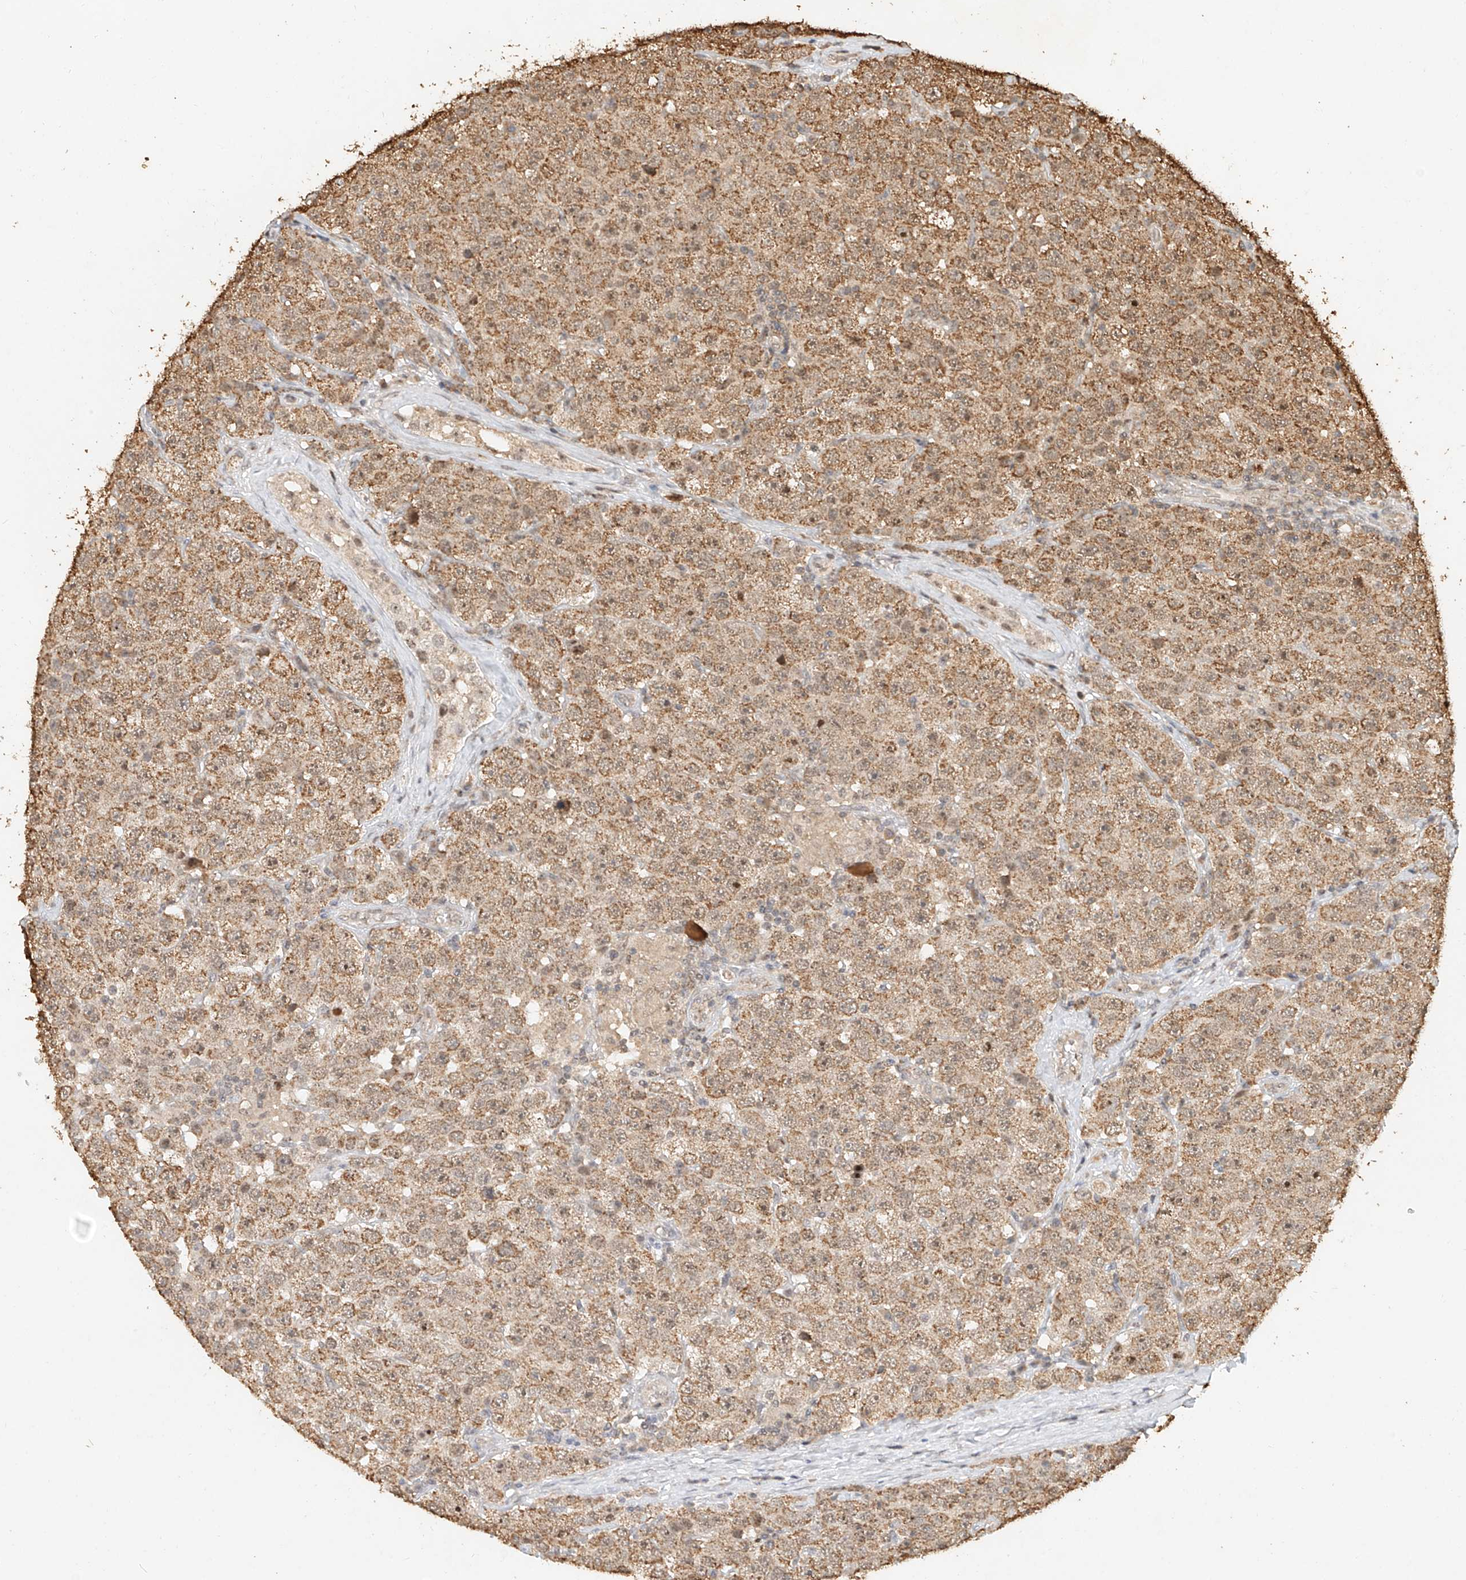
{"staining": {"intensity": "moderate", "quantity": ">75%", "location": "cytoplasmic/membranous"}, "tissue": "testis cancer", "cell_type": "Tumor cells", "image_type": "cancer", "snomed": [{"axis": "morphology", "description": "Seminoma, NOS"}, {"axis": "topography", "description": "Testis"}], "caption": "Human testis cancer (seminoma) stained with a brown dye shows moderate cytoplasmic/membranous positive expression in approximately >75% of tumor cells.", "gene": "CXorf58", "patient": {"sex": "male", "age": 28}}